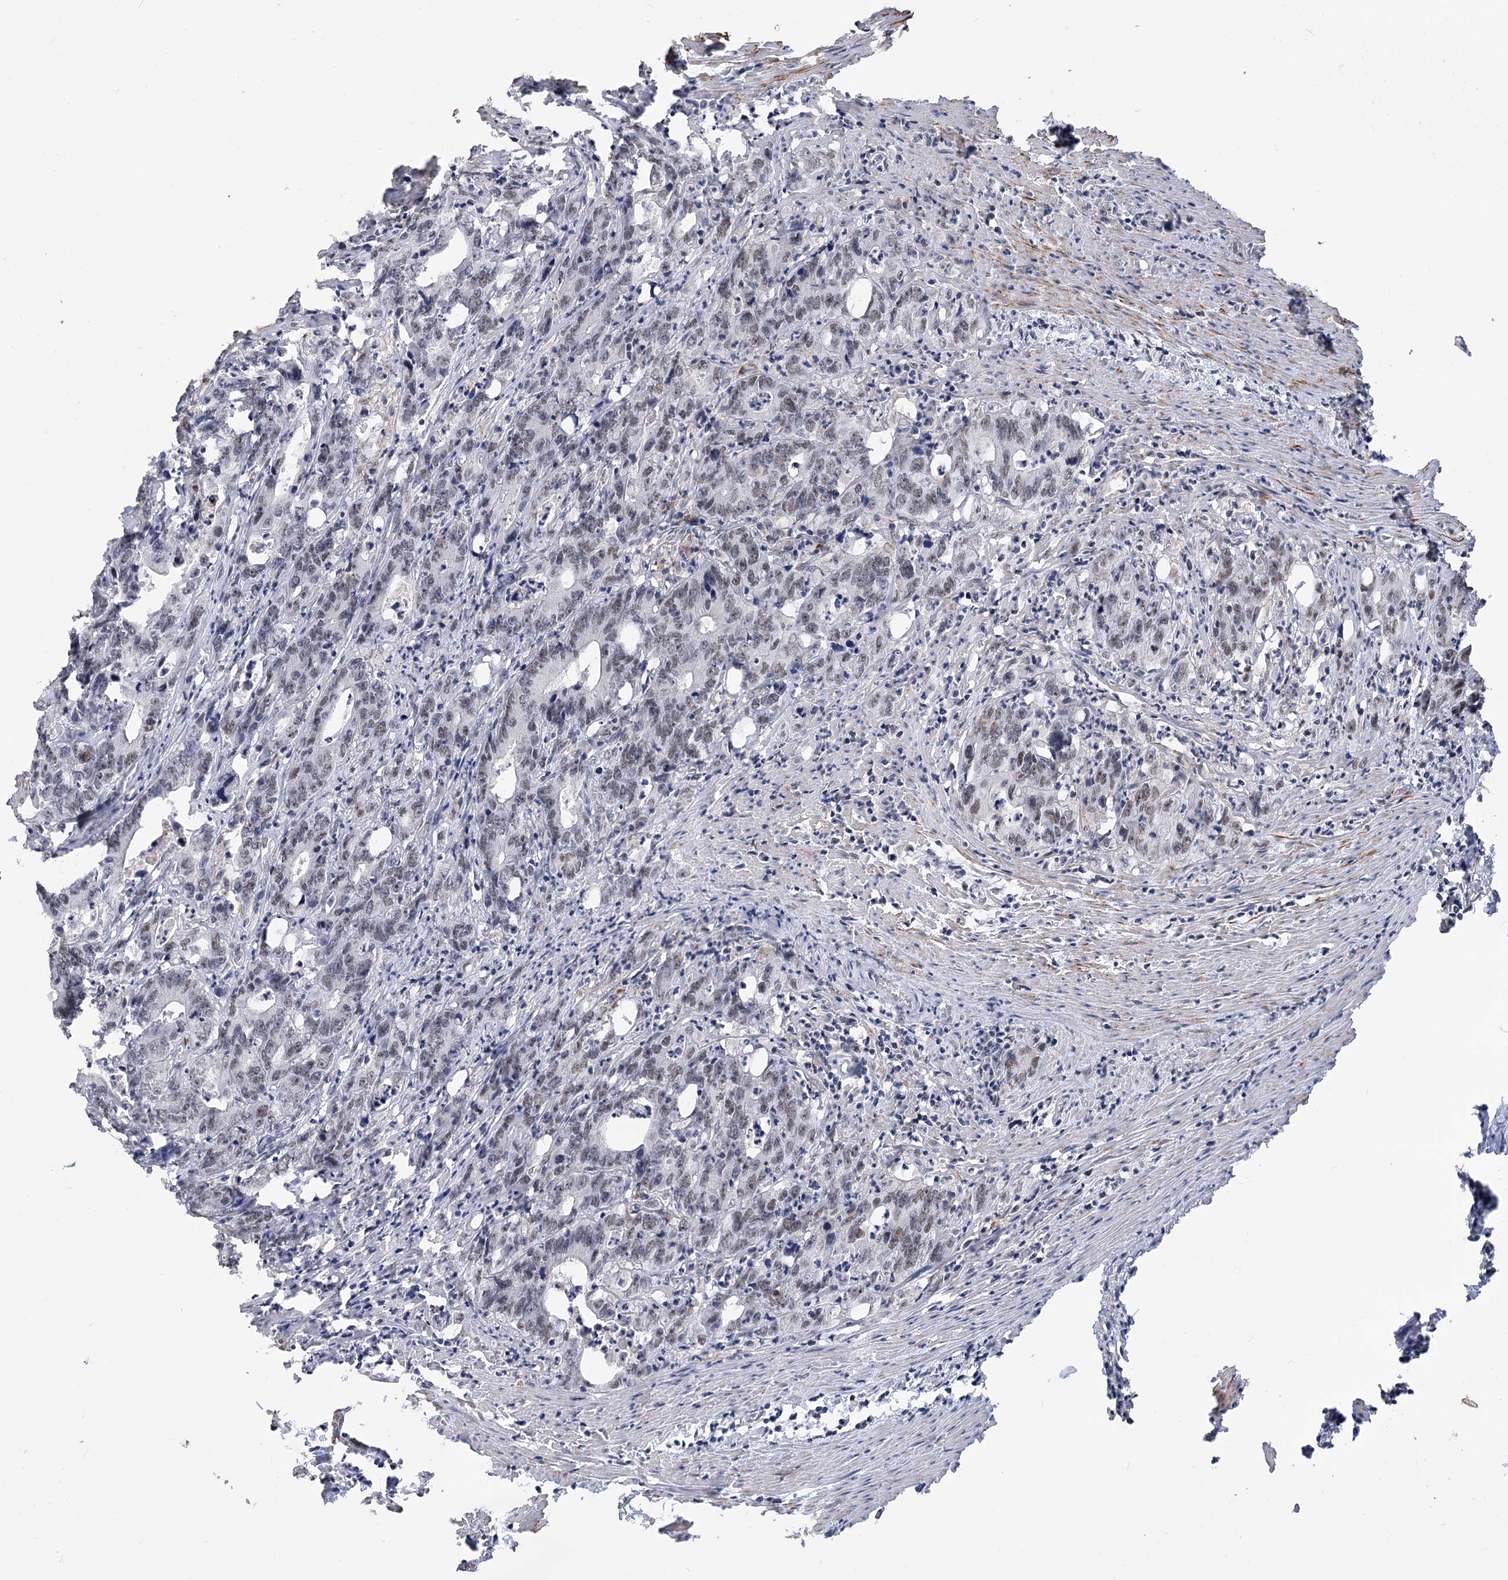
{"staining": {"intensity": "weak", "quantity": "<25%", "location": "nuclear"}, "tissue": "colorectal cancer", "cell_type": "Tumor cells", "image_type": "cancer", "snomed": [{"axis": "morphology", "description": "Adenocarcinoma, NOS"}, {"axis": "topography", "description": "Colon"}], "caption": "Tumor cells are negative for brown protein staining in adenocarcinoma (colorectal).", "gene": "ZSCAN23", "patient": {"sex": "female", "age": 75}}